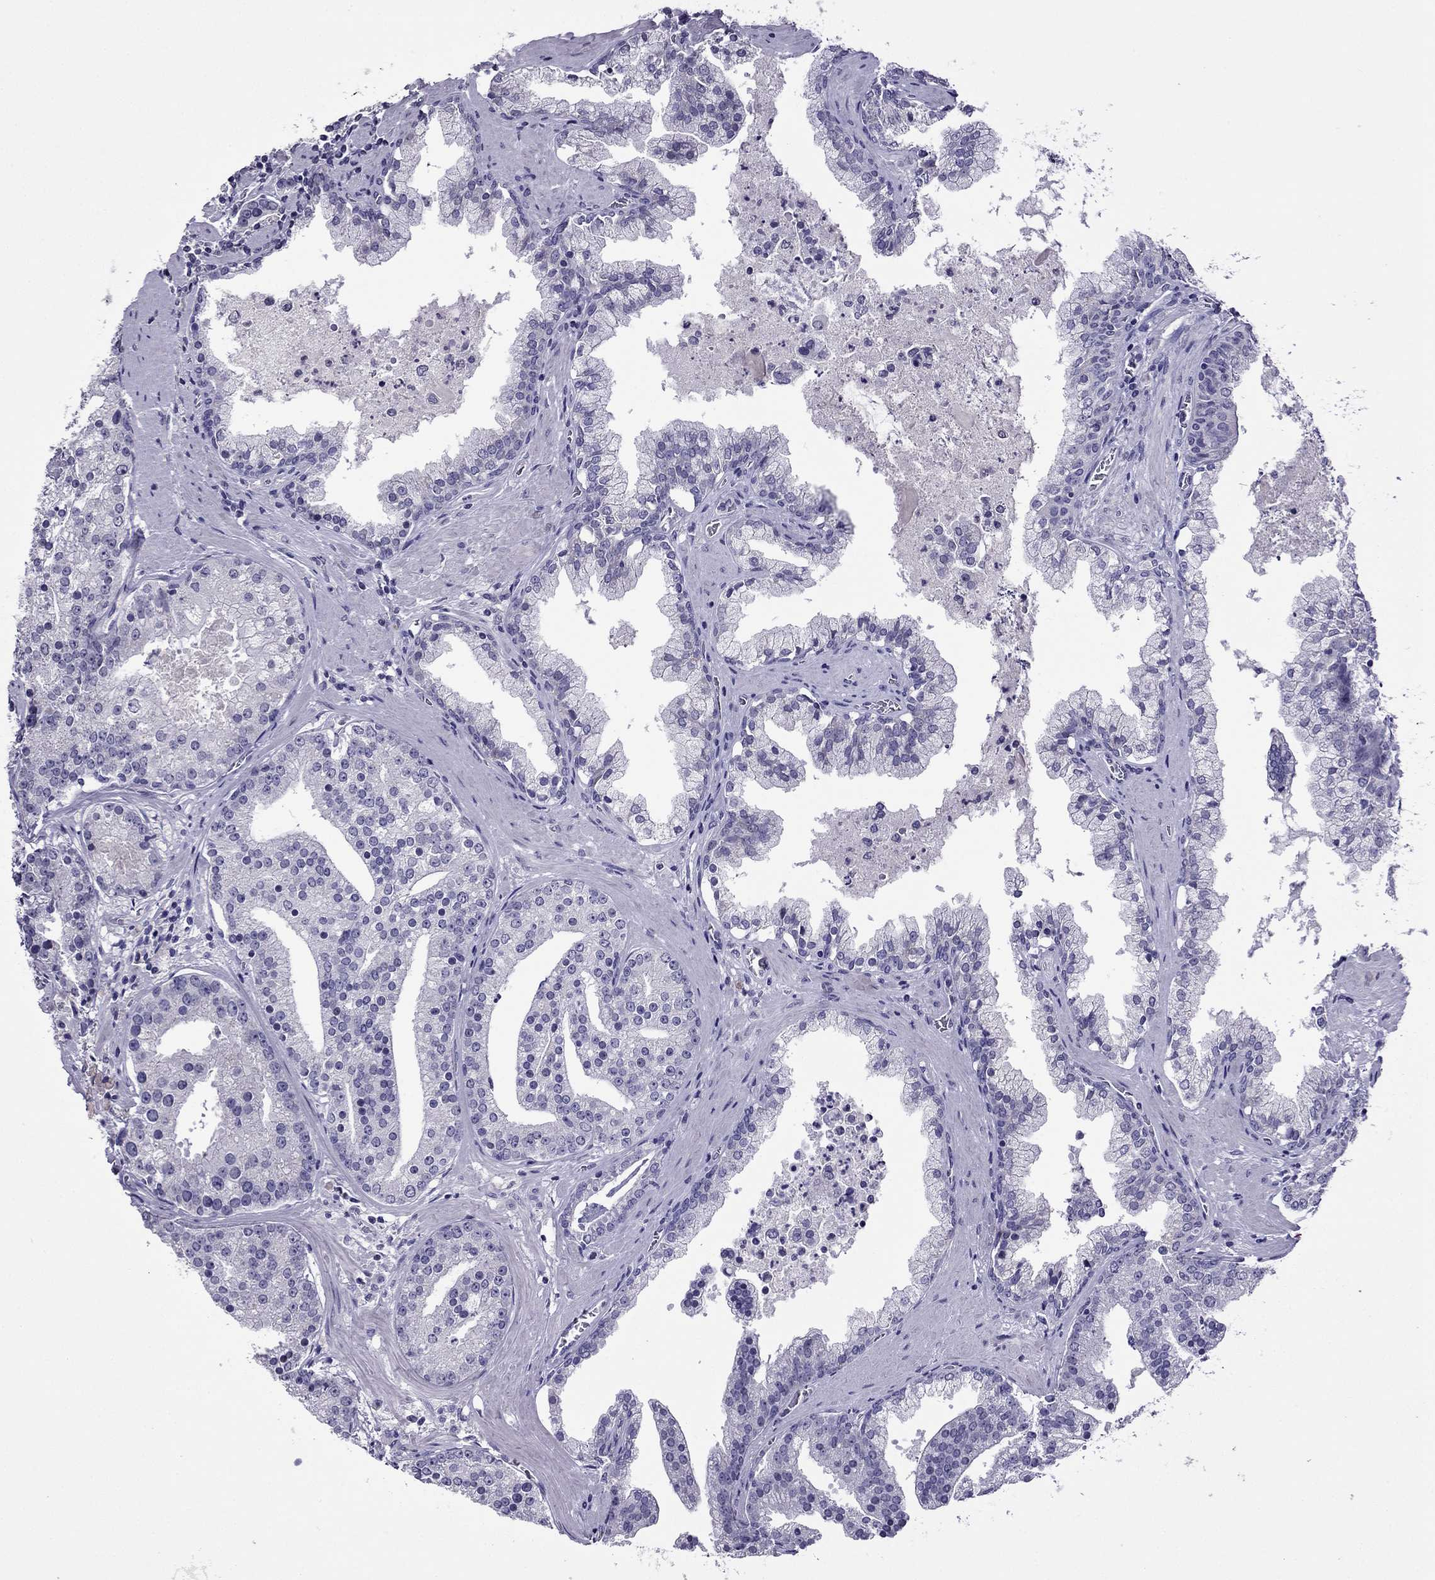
{"staining": {"intensity": "negative", "quantity": "none", "location": "none"}, "tissue": "prostate cancer", "cell_type": "Tumor cells", "image_type": "cancer", "snomed": [{"axis": "morphology", "description": "Adenocarcinoma, NOS"}, {"axis": "topography", "description": "Prostate and seminal vesicle, NOS"}, {"axis": "topography", "description": "Prostate"}], "caption": "A high-resolution micrograph shows immunohistochemistry (IHC) staining of prostate cancer (adenocarcinoma), which demonstrates no significant positivity in tumor cells.", "gene": "SPTBN4", "patient": {"sex": "male", "age": 44}}